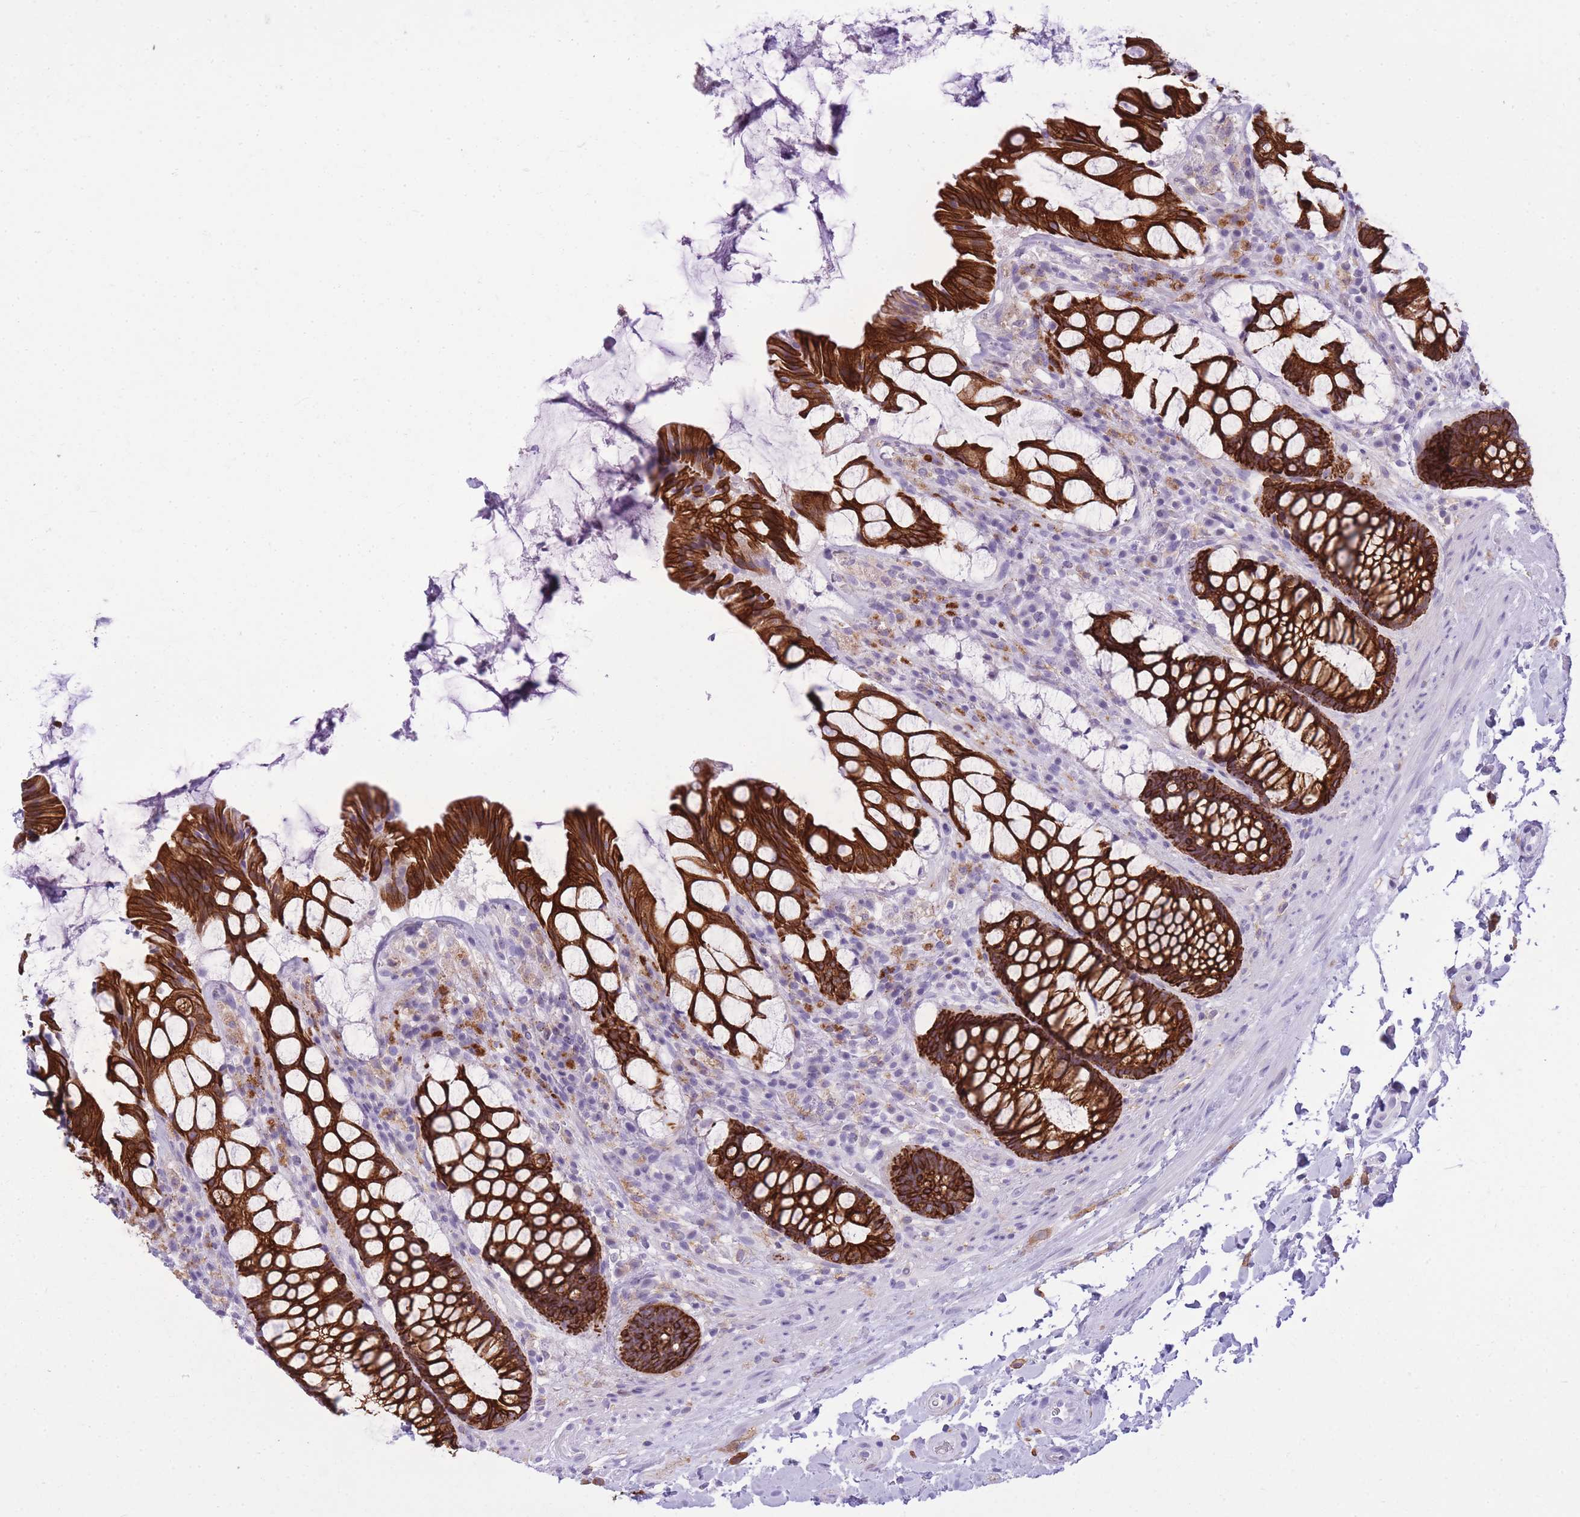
{"staining": {"intensity": "strong", "quantity": ">75%", "location": "cytoplasmic/membranous"}, "tissue": "rectum", "cell_type": "Glandular cells", "image_type": "normal", "snomed": [{"axis": "morphology", "description": "Normal tissue, NOS"}, {"axis": "topography", "description": "Rectum"}], "caption": "Protein expression analysis of unremarkable rectum shows strong cytoplasmic/membranous expression in about >75% of glandular cells.", "gene": "RADX", "patient": {"sex": "female", "age": 58}}